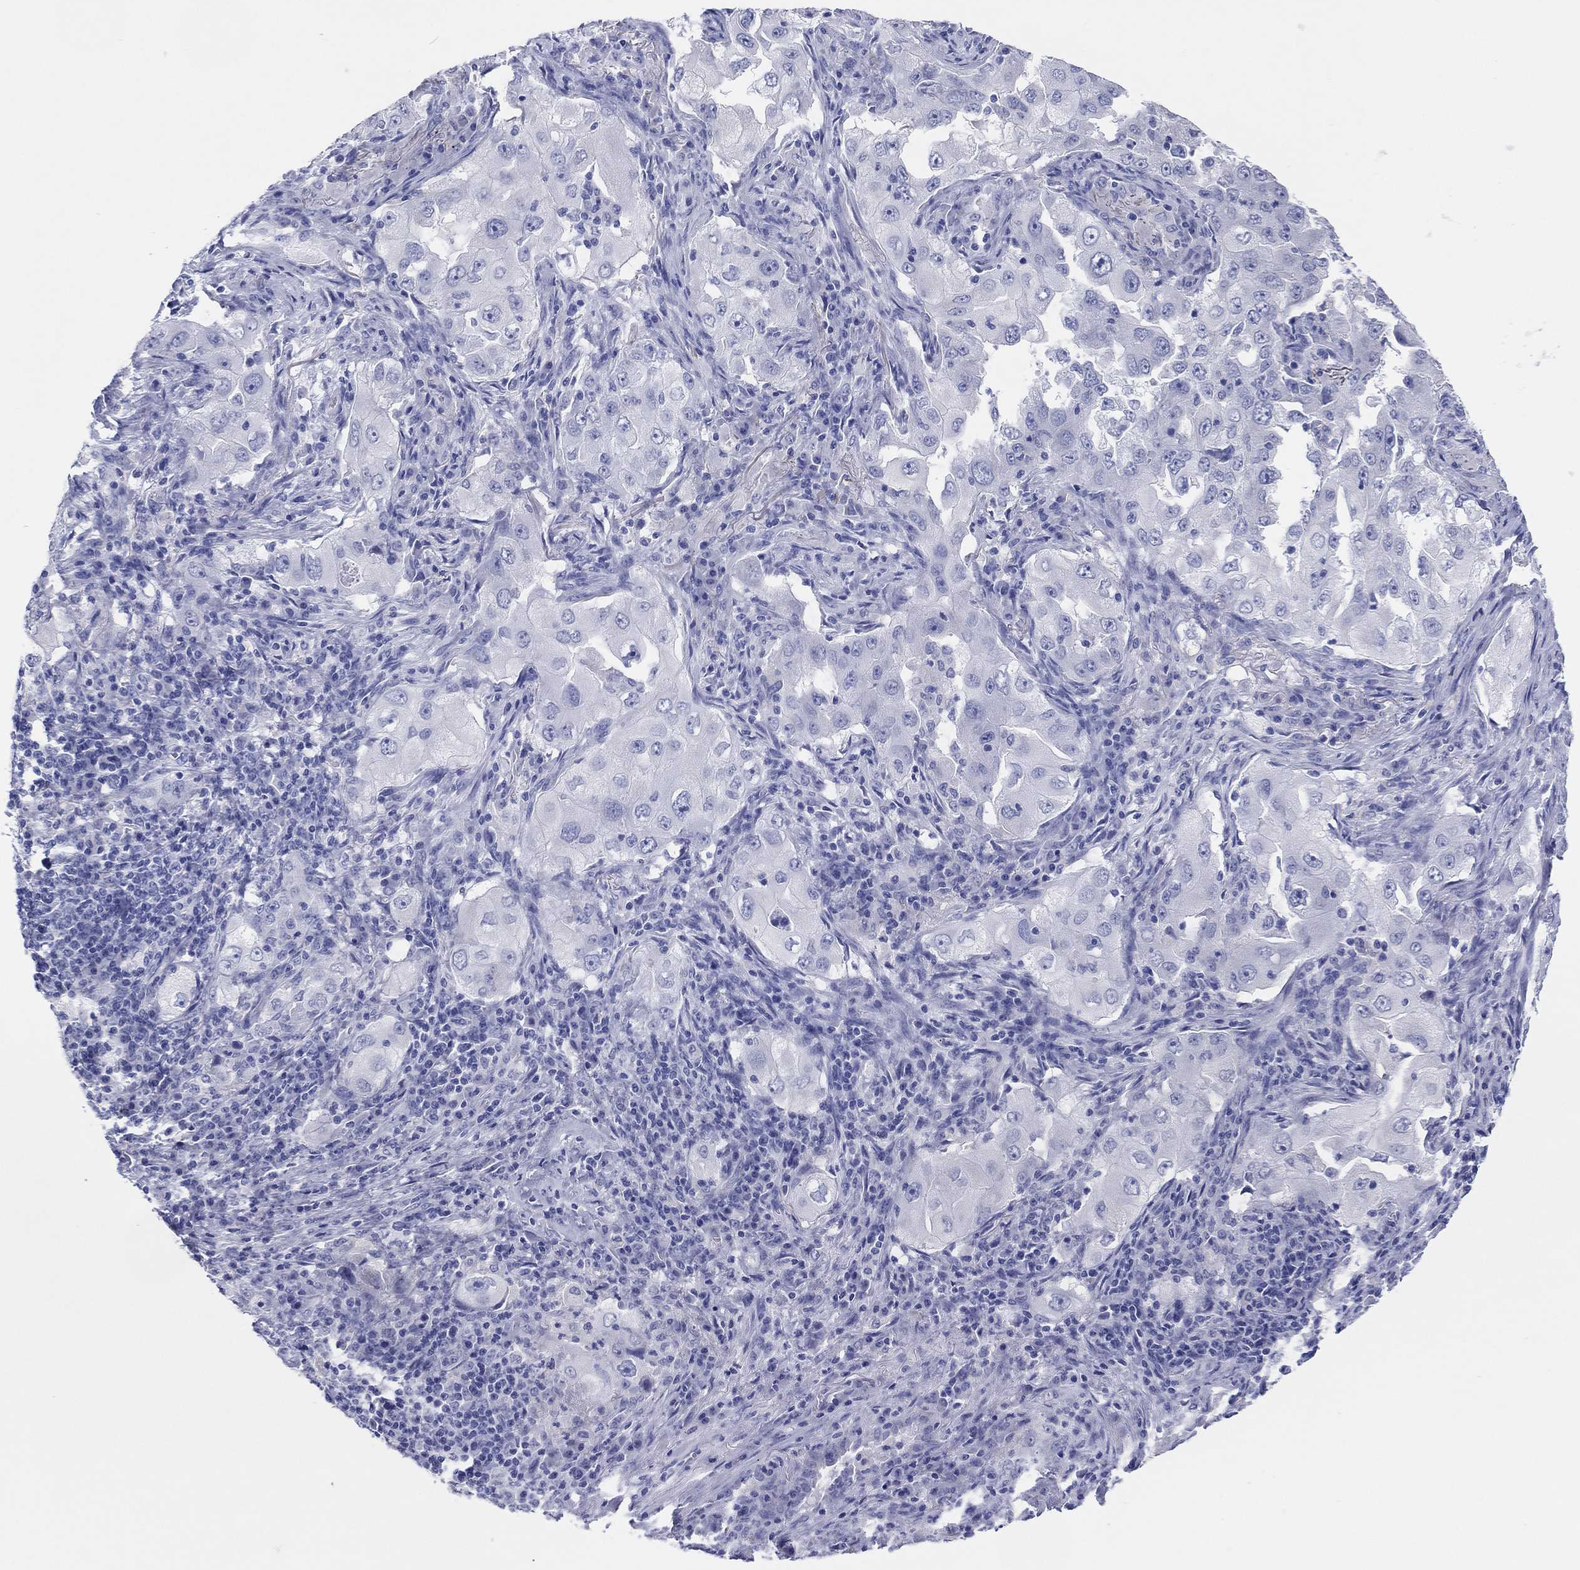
{"staining": {"intensity": "negative", "quantity": "none", "location": "none"}, "tissue": "lung cancer", "cell_type": "Tumor cells", "image_type": "cancer", "snomed": [{"axis": "morphology", "description": "Adenocarcinoma, NOS"}, {"axis": "topography", "description": "Lung"}], "caption": "Photomicrograph shows no significant protein staining in tumor cells of adenocarcinoma (lung). (DAB (3,3'-diaminobenzidine) immunohistochemistry visualized using brightfield microscopy, high magnification).", "gene": "ERICH3", "patient": {"sex": "female", "age": 61}}